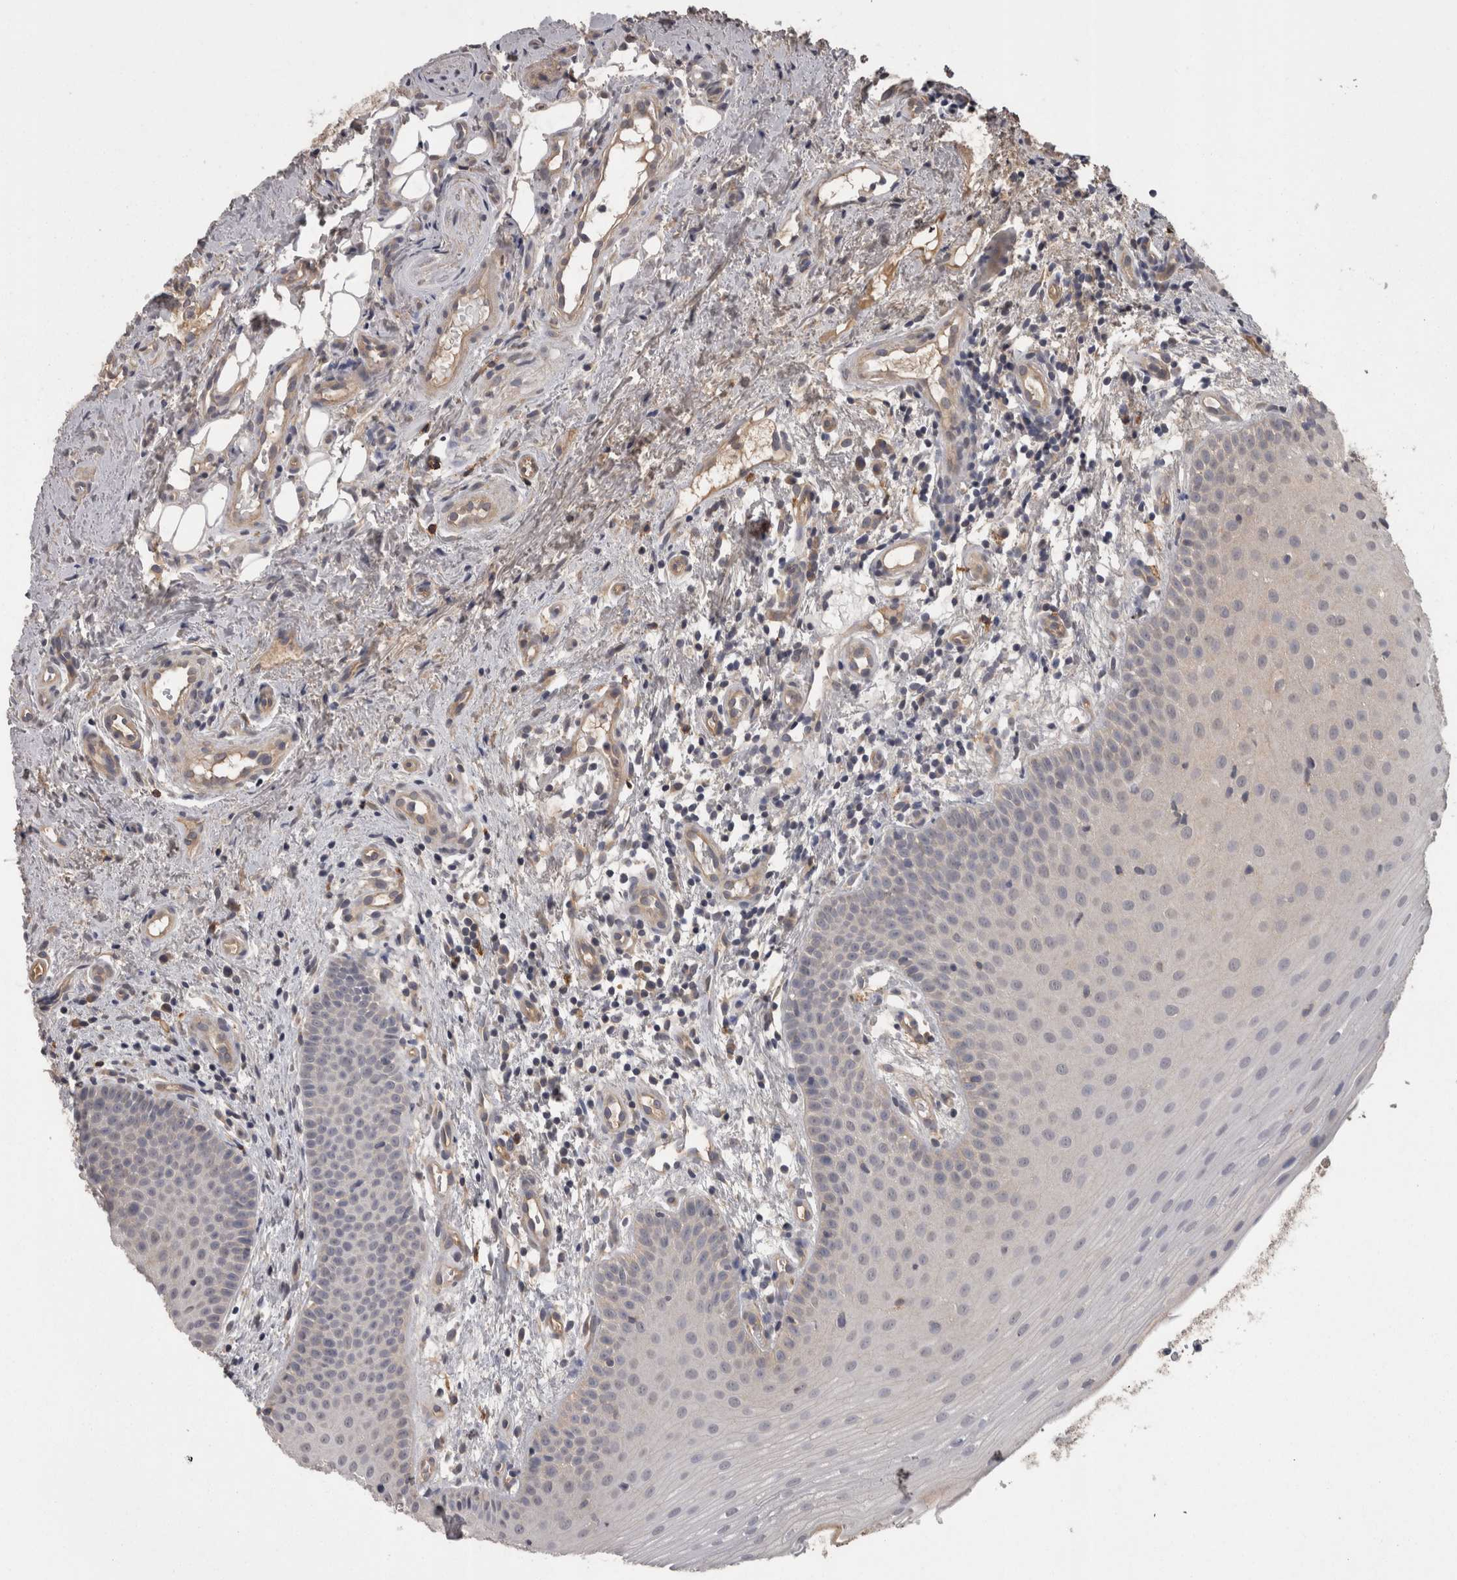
{"staining": {"intensity": "negative", "quantity": "none", "location": "none"}, "tissue": "oral mucosa", "cell_type": "Squamous epithelial cells", "image_type": "normal", "snomed": [{"axis": "morphology", "description": "Normal tissue, NOS"}, {"axis": "topography", "description": "Oral tissue"}], "caption": "A high-resolution photomicrograph shows immunohistochemistry staining of normal oral mucosa, which demonstrates no significant staining in squamous epithelial cells. (DAB (3,3'-diaminobenzidine) IHC, high magnification).", "gene": "PON3", "patient": {"sex": "male", "age": 60}}